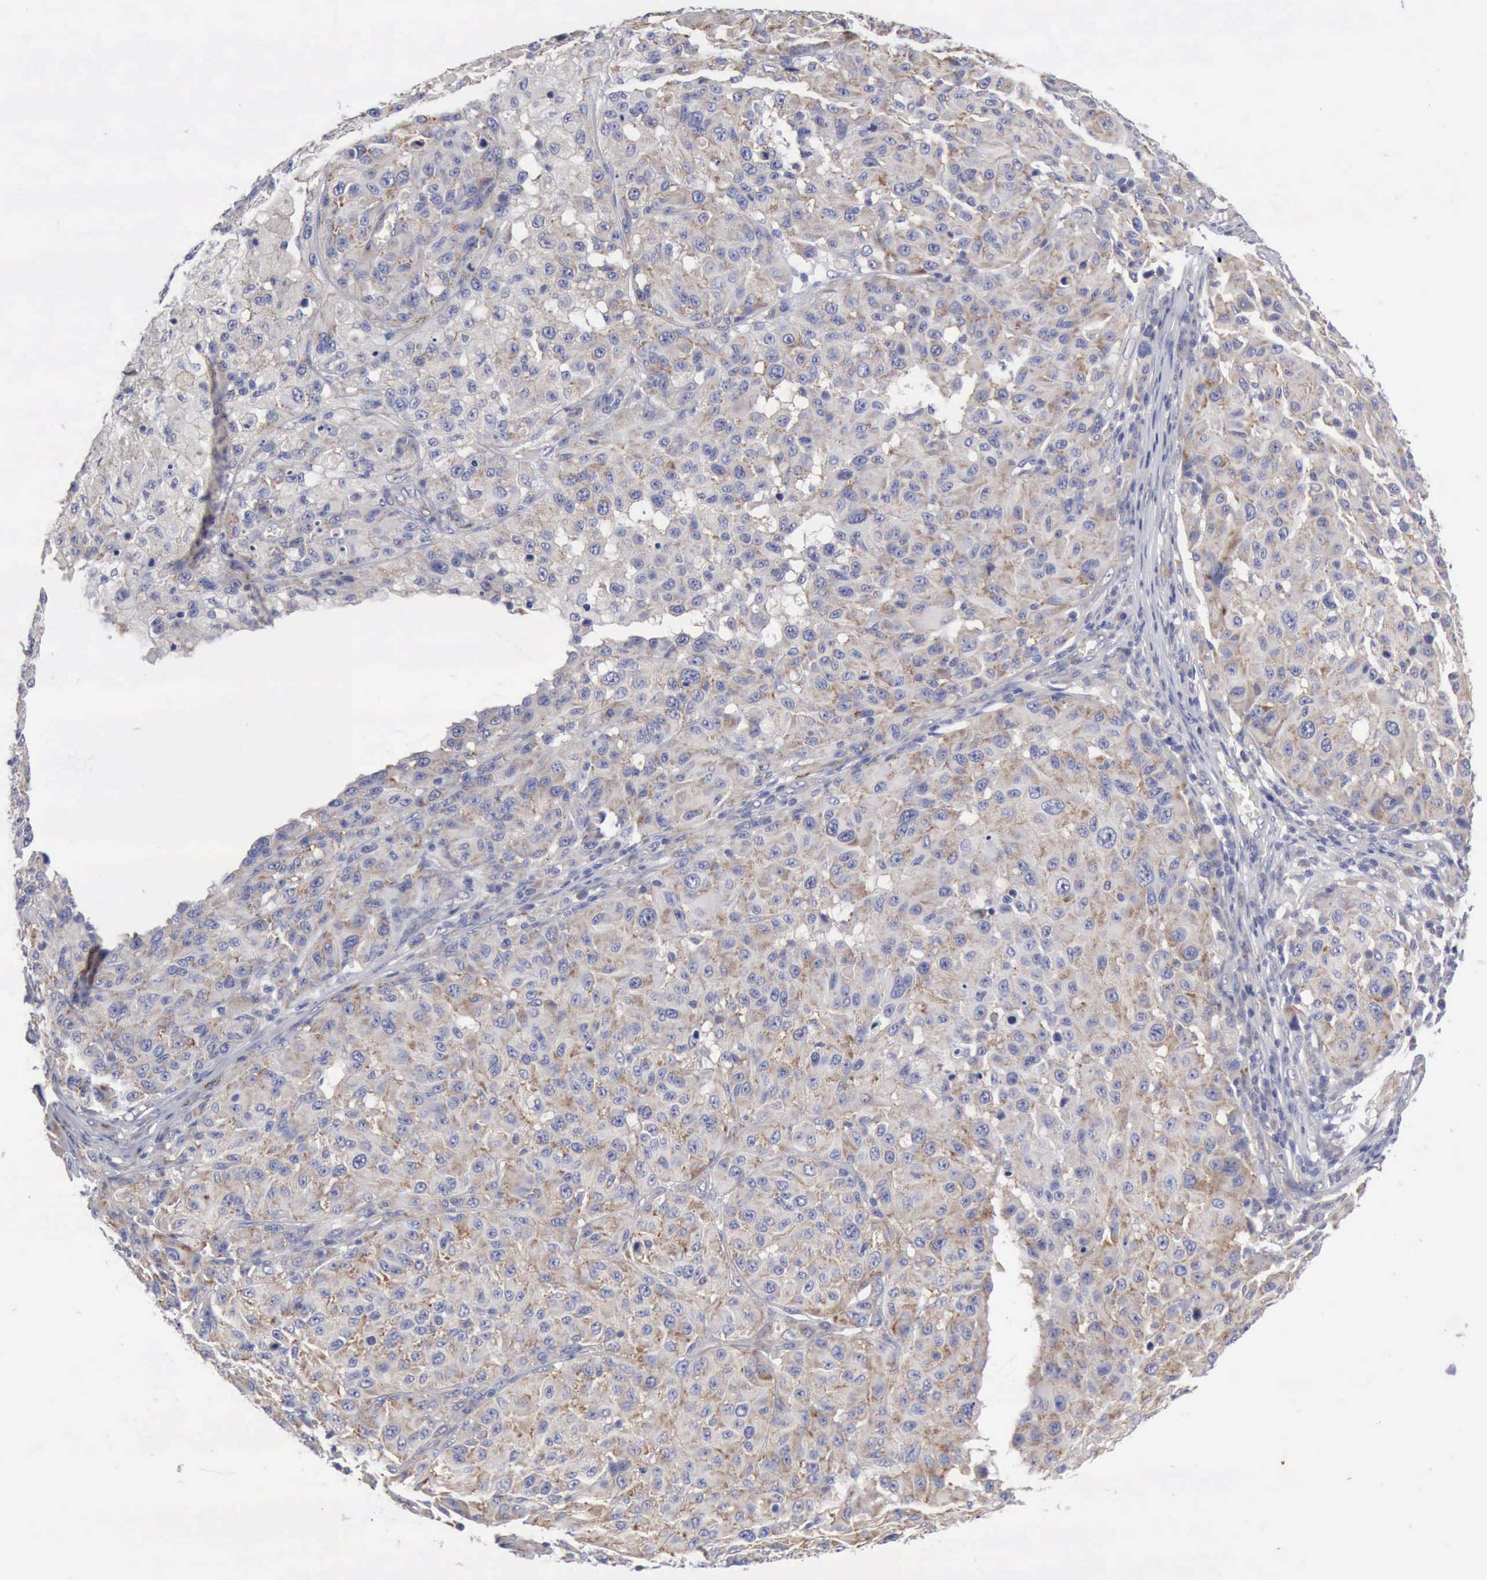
{"staining": {"intensity": "moderate", "quantity": "<25%", "location": "cytoplasmic/membranous"}, "tissue": "melanoma", "cell_type": "Tumor cells", "image_type": "cancer", "snomed": [{"axis": "morphology", "description": "Malignant melanoma, NOS"}, {"axis": "topography", "description": "Skin"}], "caption": "An image showing moderate cytoplasmic/membranous positivity in about <25% of tumor cells in malignant melanoma, as visualized by brown immunohistochemical staining.", "gene": "TXLNG", "patient": {"sex": "female", "age": 77}}